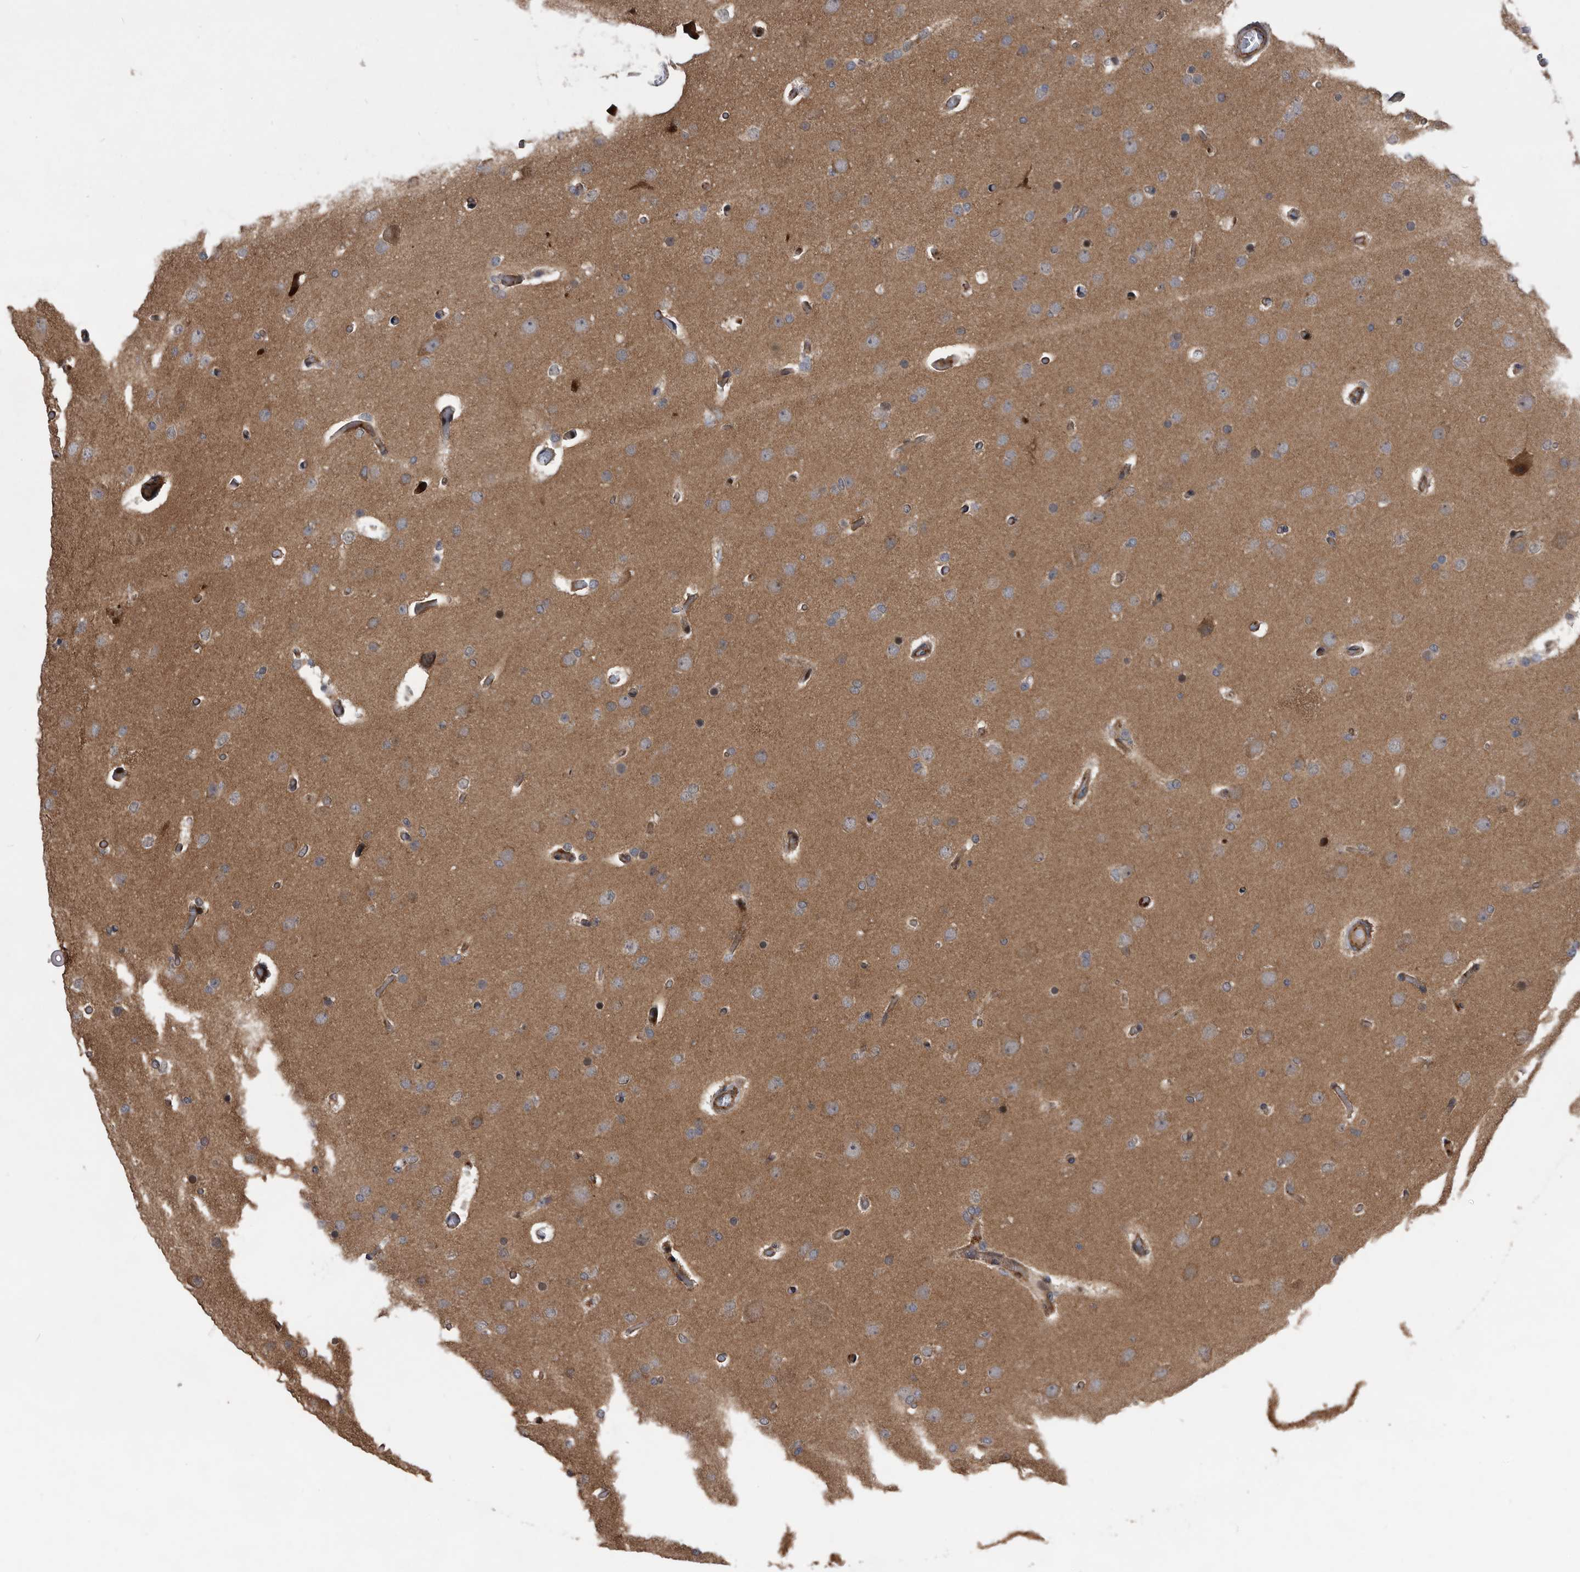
{"staining": {"intensity": "weak", "quantity": "25%-75%", "location": "cytoplasmic/membranous"}, "tissue": "glioma", "cell_type": "Tumor cells", "image_type": "cancer", "snomed": [{"axis": "morphology", "description": "Glioma, malignant, High grade"}, {"axis": "topography", "description": "Cerebral cortex"}], "caption": "Tumor cells reveal low levels of weak cytoplasmic/membranous expression in approximately 25%-75% of cells in glioma.", "gene": "SERINC2", "patient": {"sex": "female", "age": 36}}